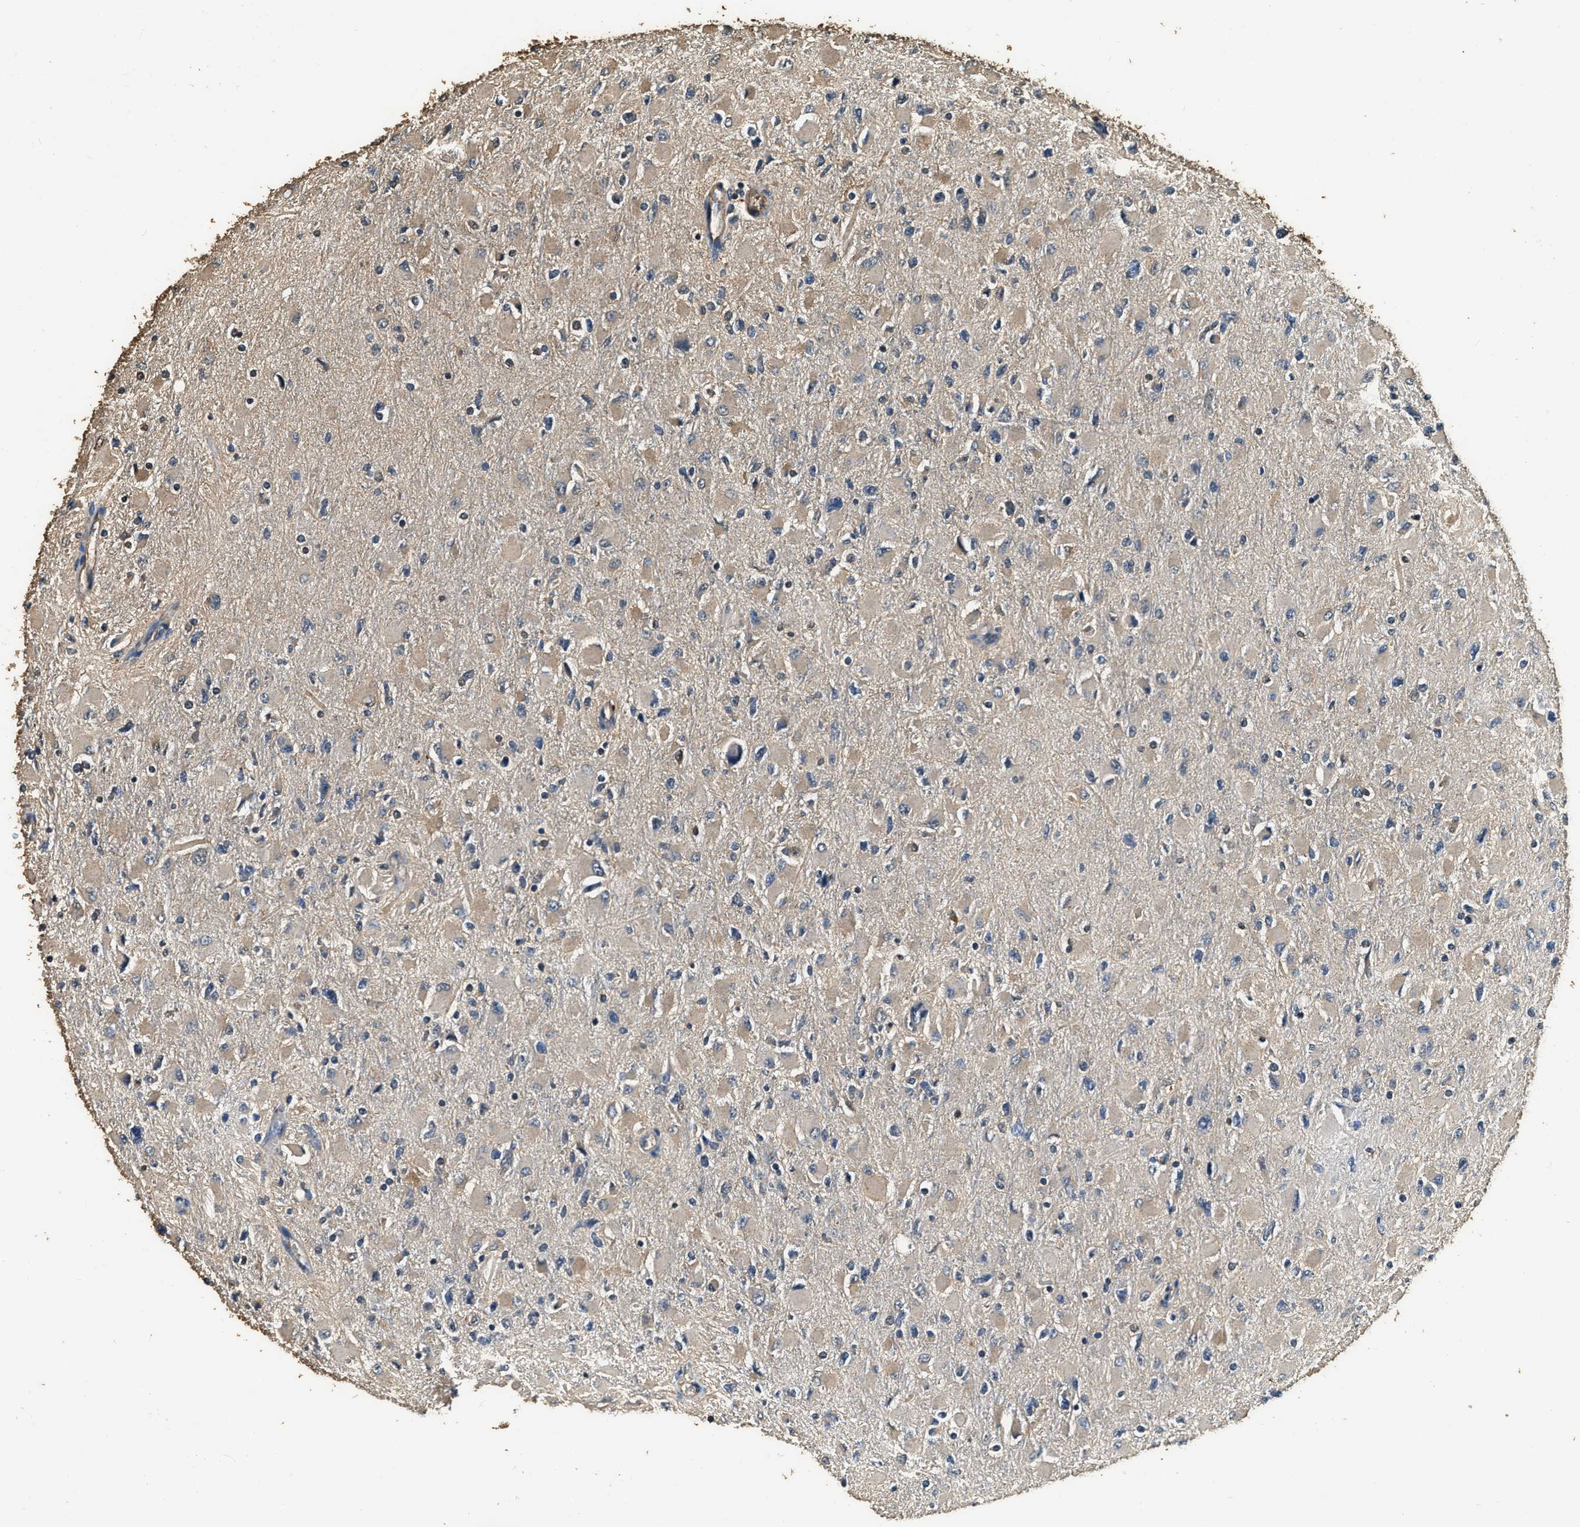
{"staining": {"intensity": "weak", "quantity": ">75%", "location": "cytoplasmic/membranous"}, "tissue": "glioma", "cell_type": "Tumor cells", "image_type": "cancer", "snomed": [{"axis": "morphology", "description": "Glioma, malignant, High grade"}, {"axis": "topography", "description": "Cerebral cortex"}], "caption": "A histopathology image of malignant glioma (high-grade) stained for a protein exhibits weak cytoplasmic/membranous brown staining in tumor cells.", "gene": "MIB1", "patient": {"sex": "female", "age": 36}}